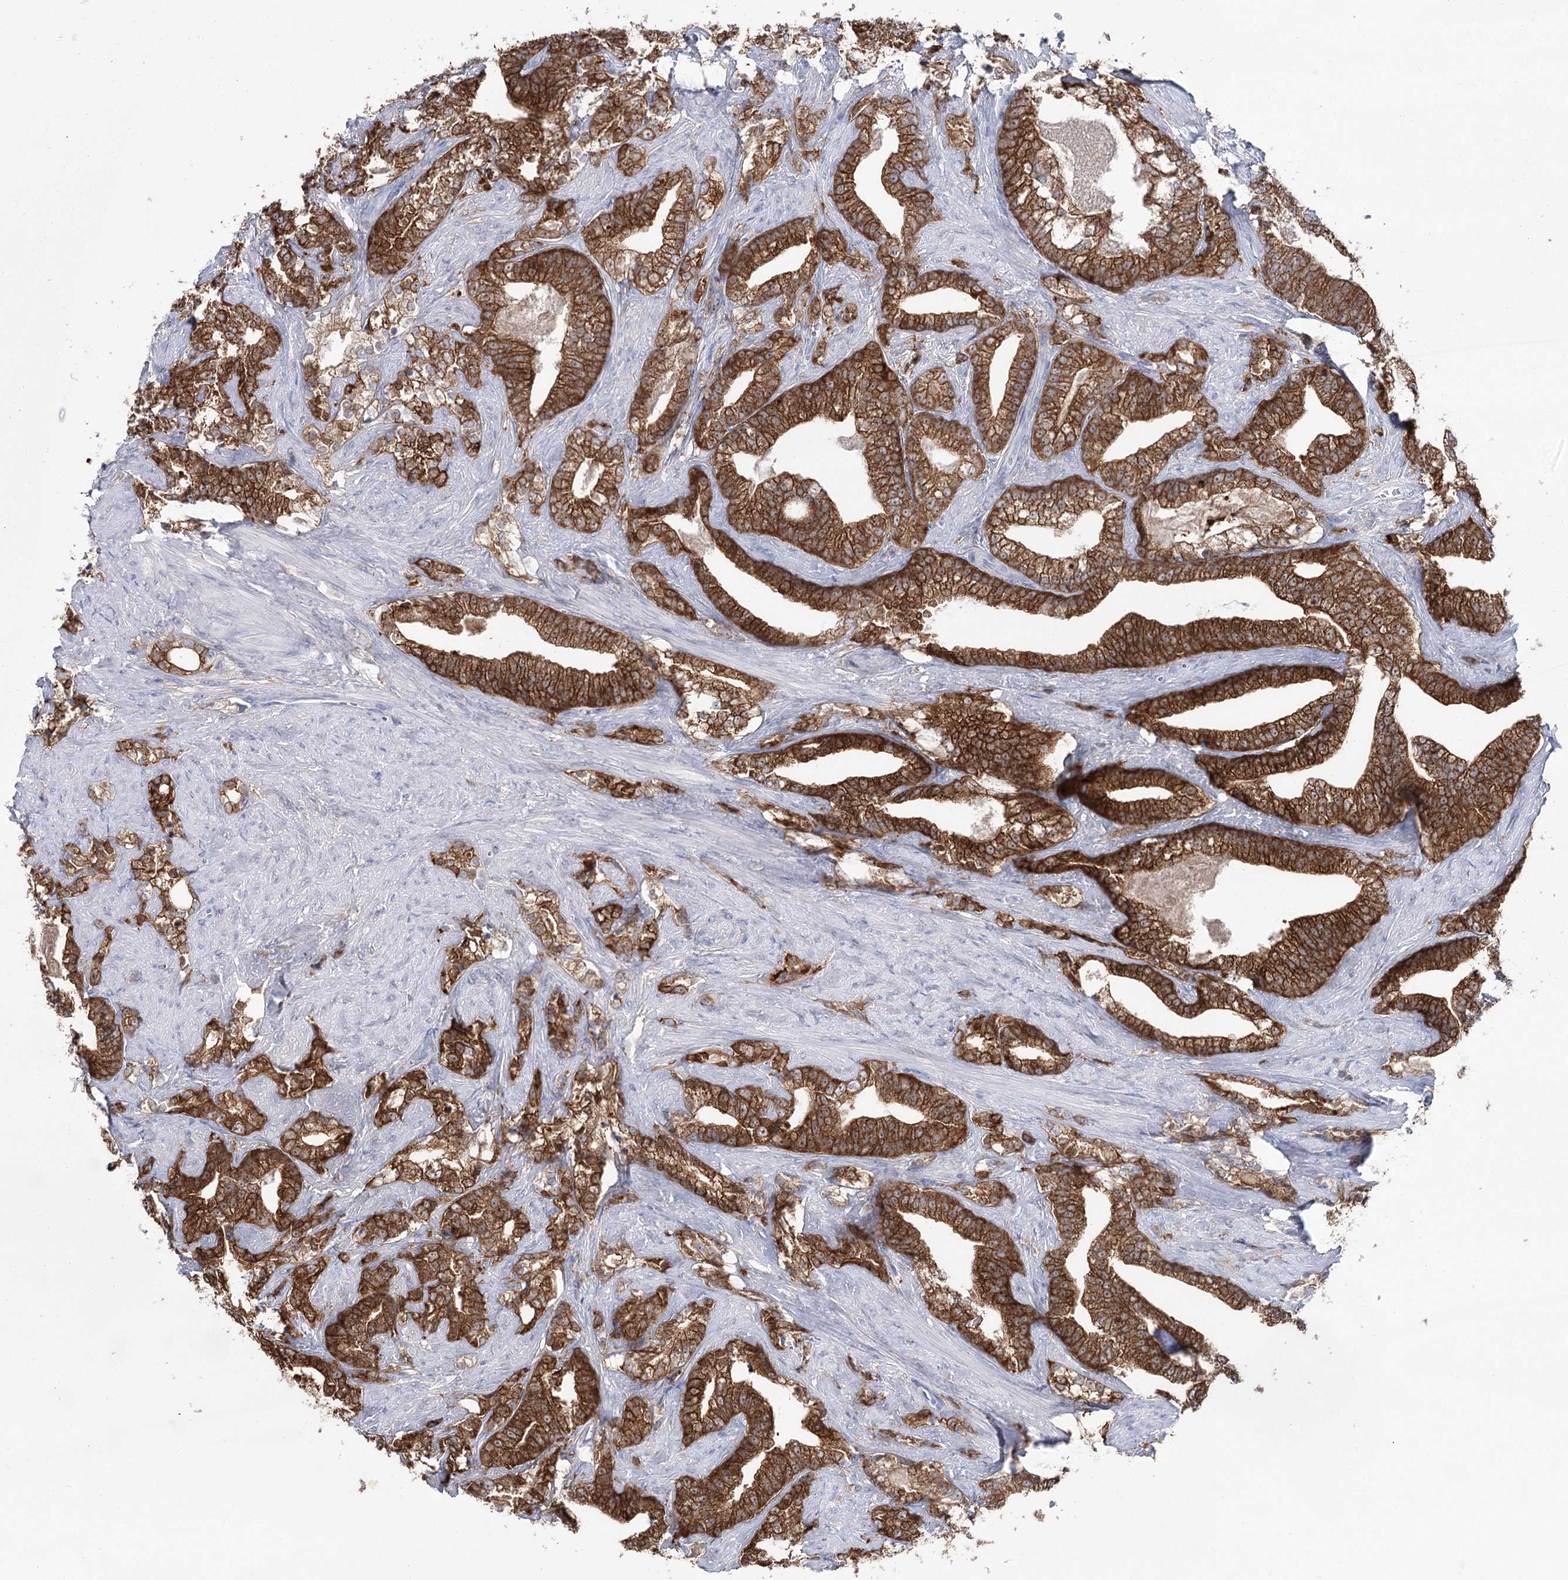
{"staining": {"intensity": "strong", "quantity": ">75%", "location": "cytoplasmic/membranous"}, "tissue": "prostate cancer", "cell_type": "Tumor cells", "image_type": "cancer", "snomed": [{"axis": "morphology", "description": "Adenocarcinoma, High grade"}, {"axis": "topography", "description": "Prostate and seminal vesicle, NOS"}], "caption": "Protein positivity by immunohistochemistry exhibits strong cytoplasmic/membranous expression in about >75% of tumor cells in adenocarcinoma (high-grade) (prostate). Nuclei are stained in blue.", "gene": "UGDH", "patient": {"sex": "male", "age": 67}}